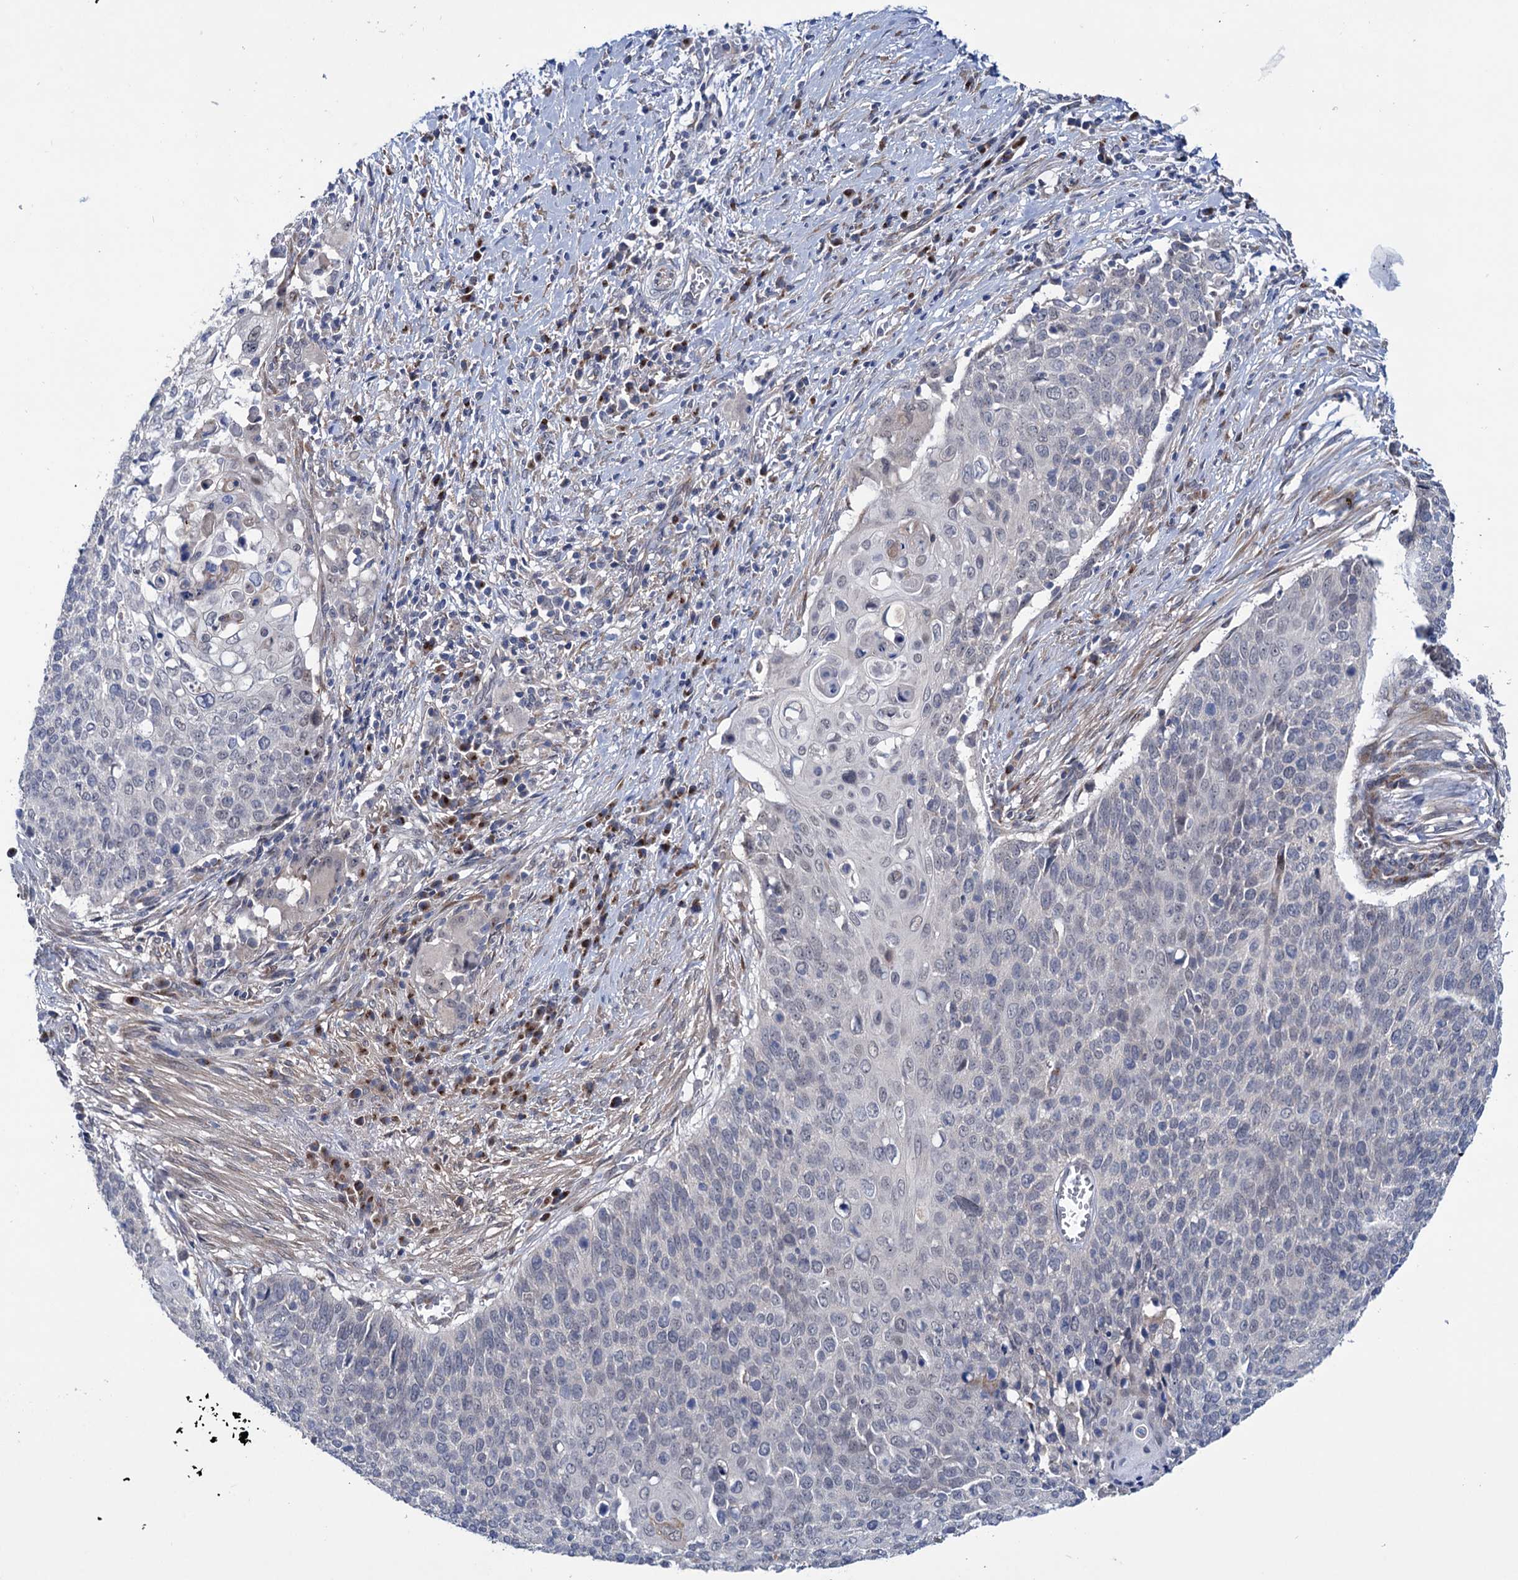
{"staining": {"intensity": "negative", "quantity": "none", "location": "none"}, "tissue": "cervical cancer", "cell_type": "Tumor cells", "image_type": "cancer", "snomed": [{"axis": "morphology", "description": "Squamous cell carcinoma, NOS"}, {"axis": "topography", "description": "Cervix"}], "caption": "There is no significant expression in tumor cells of cervical cancer (squamous cell carcinoma).", "gene": "EYA4", "patient": {"sex": "female", "age": 39}}